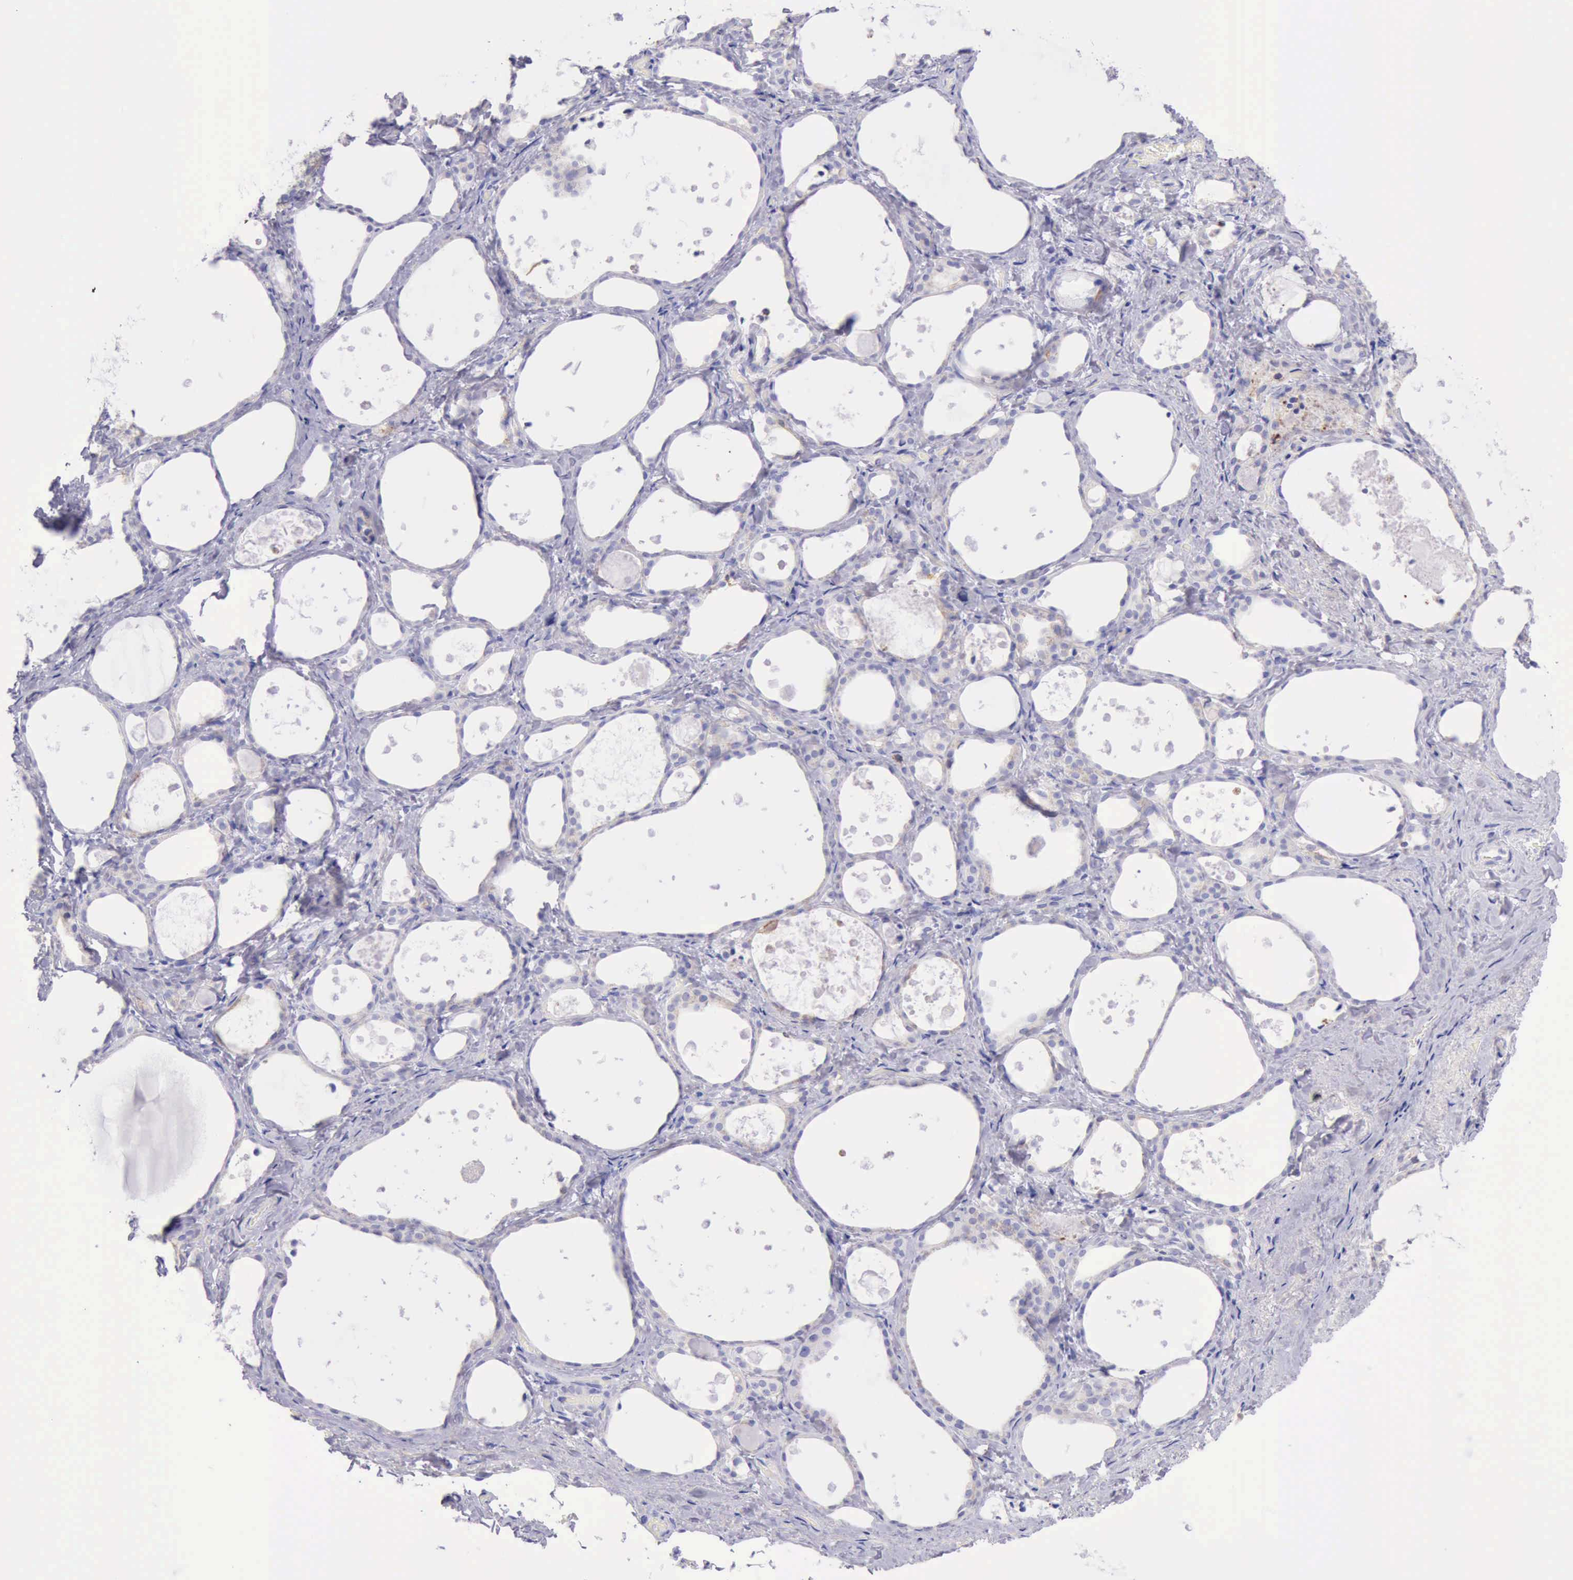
{"staining": {"intensity": "negative", "quantity": "none", "location": "none"}, "tissue": "thyroid gland", "cell_type": "Glandular cells", "image_type": "normal", "snomed": [{"axis": "morphology", "description": "Normal tissue, NOS"}, {"axis": "topography", "description": "Thyroid gland"}], "caption": "A high-resolution histopathology image shows immunohistochemistry staining of normal thyroid gland, which displays no significant staining in glandular cells.", "gene": "KRT8", "patient": {"sex": "female", "age": 75}}